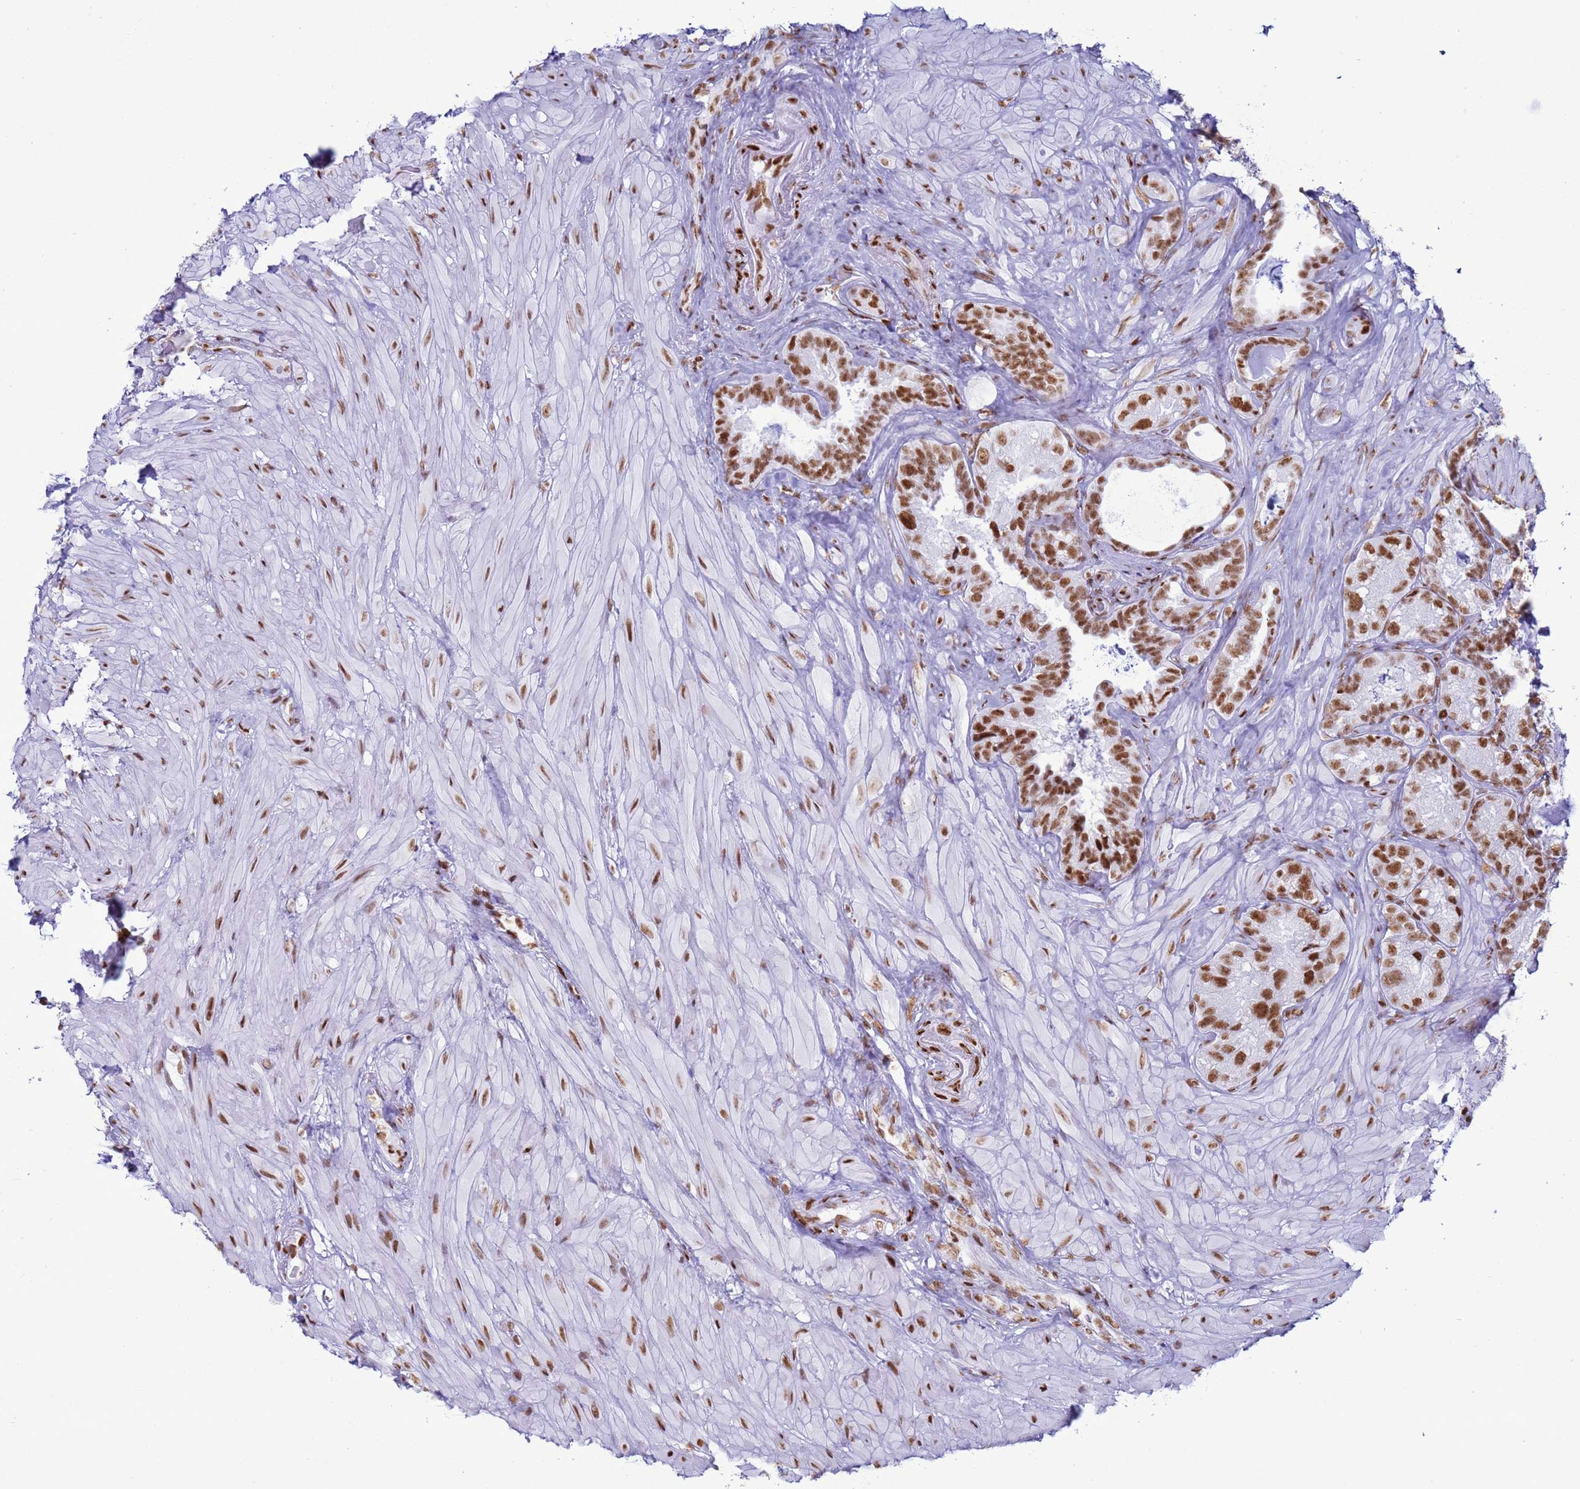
{"staining": {"intensity": "moderate", "quantity": ">75%", "location": "nuclear"}, "tissue": "seminal vesicle", "cell_type": "Glandular cells", "image_type": "normal", "snomed": [{"axis": "morphology", "description": "Normal tissue, NOS"}, {"axis": "topography", "description": "Seminal veicle"}, {"axis": "topography", "description": "Peripheral nerve tissue"}], "caption": "Immunohistochemistry micrograph of unremarkable seminal vesicle: seminal vesicle stained using immunohistochemistry (IHC) reveals medium levels of moderate protein expression localized specifically in the nuclear of glandular cells, appearing as a nuclear brown color.", "gene": "RALY", "patient": {"sex": "male", "age": 67}}